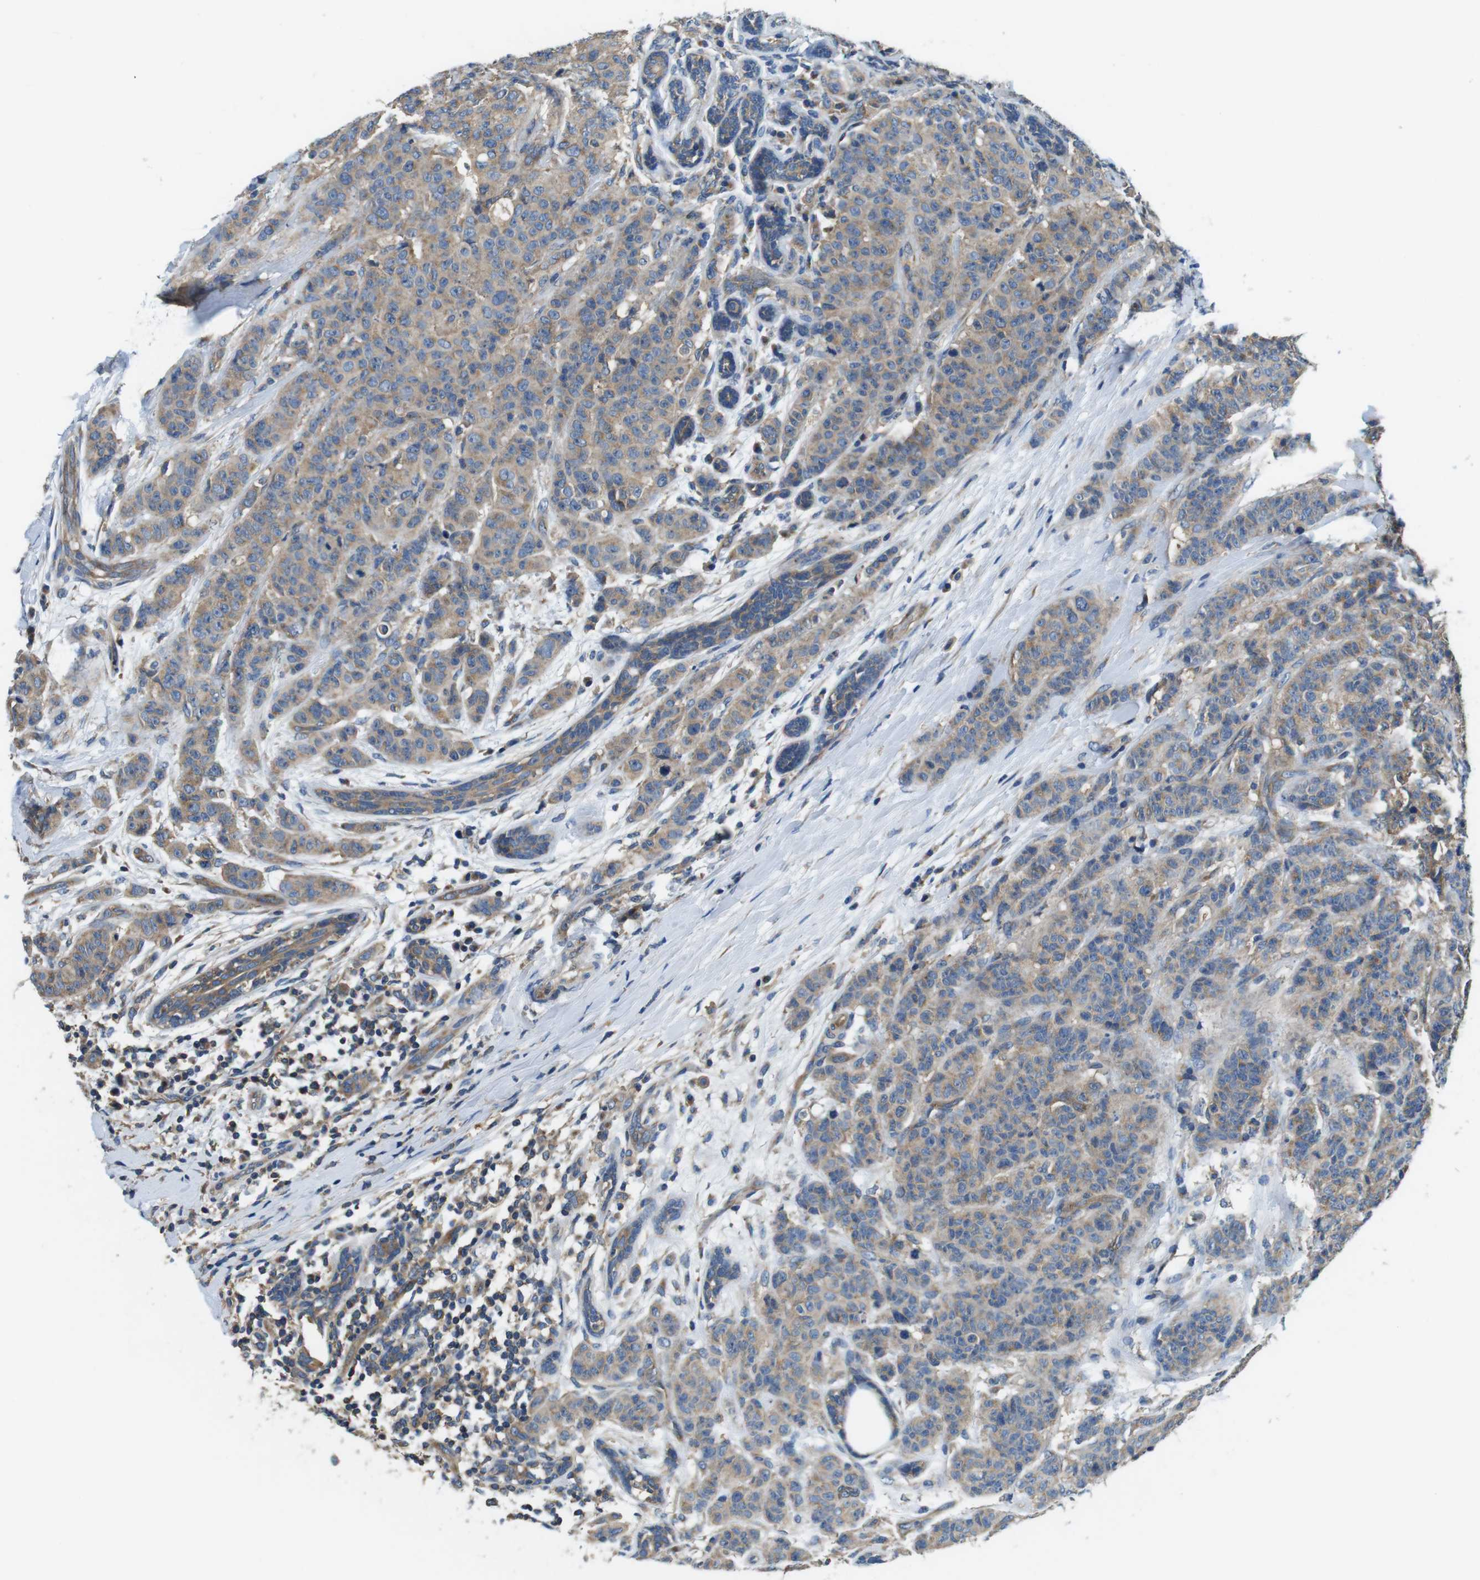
{"staining": {"intensity": "moderate", "quantity": ">75%", "location": "cytoplasmic/membranous"}, "tissue": "breast cancer", "cell_type": "Tumor cells", "image_type": "cancer", "snomed": [{"axis": "morphology", "description": "Normal tissue, NOS"}, {"axis": "morphology", "description": "Duct carcinoma"}, {"axis": "topography", "description": "Breast"}], "caption": "This photomicrograph demonstrates immunohistochemistry (IHC) staining of breast intraductal carcinoma, with medium moderate cytoplasmic/membranous staining in about >75% of tumor cells.", "gene": "DENND4C", "patient": {"sex": "female", "age": 40}}